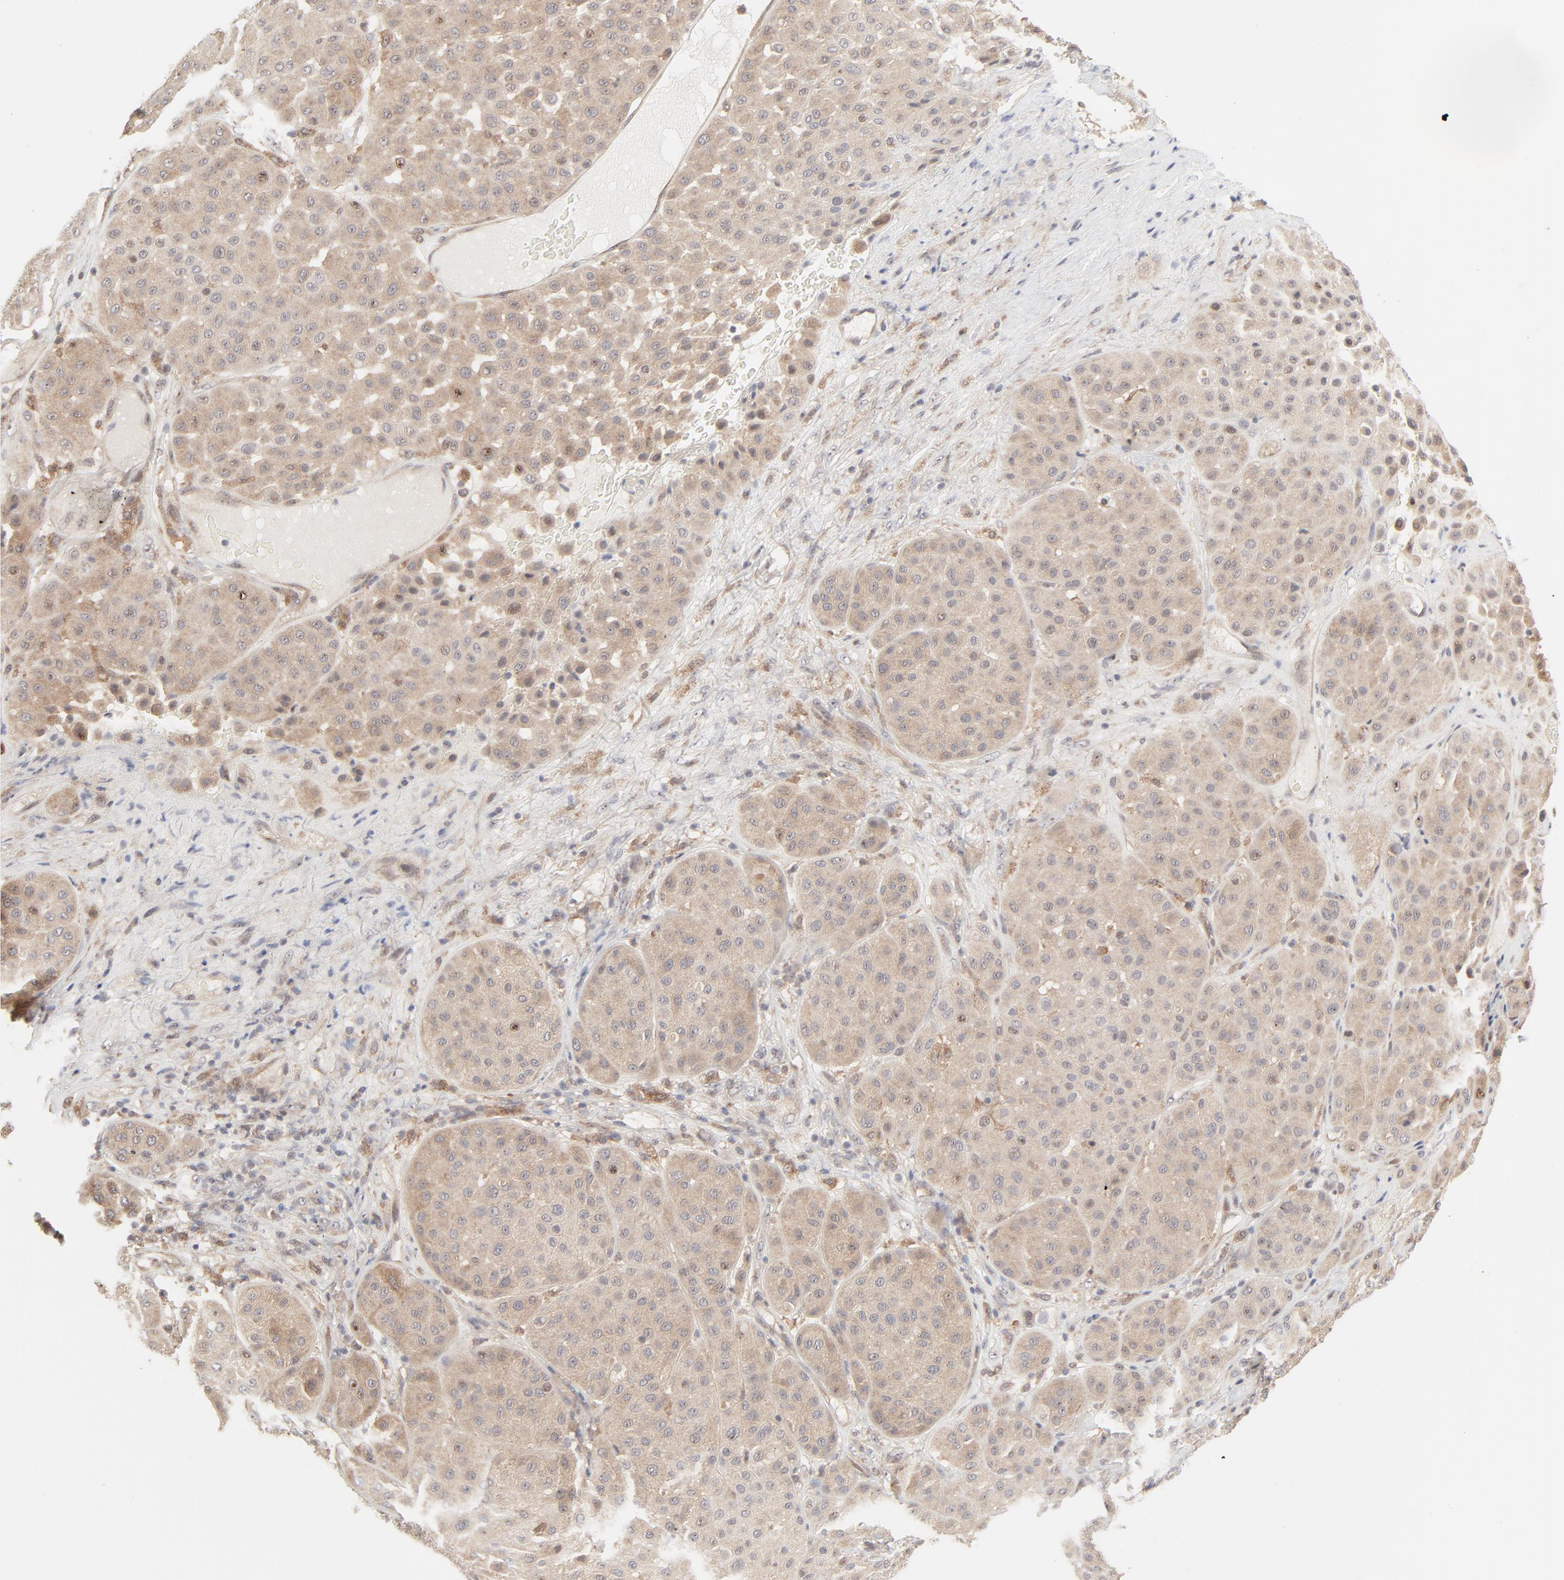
{"staining": {"intensity": "weak", "quantity": ">75%", "location": "cytoplasmic/membranous"}, "tissue": "melanoma", "cell_type": "Tumor cells", "image_type": "cancer", "snomed": [{"axis": "morphology", "description": "Normal tissue, NOS"}, {"axis": "morphology", "description": "Malignant melanoma, Metastatic site"}, {"axis": "topography", "description": "Skin"}], "caption": "Approximately >75% of tumor cells in malignant melanoma (metastatic site) demonstrate weak cytoplasmic/membranous protein expression as visualized by brown immunohistochemical staining.", "gene": "RAB5C", "patient": {"sex": "male", "age": 41}}